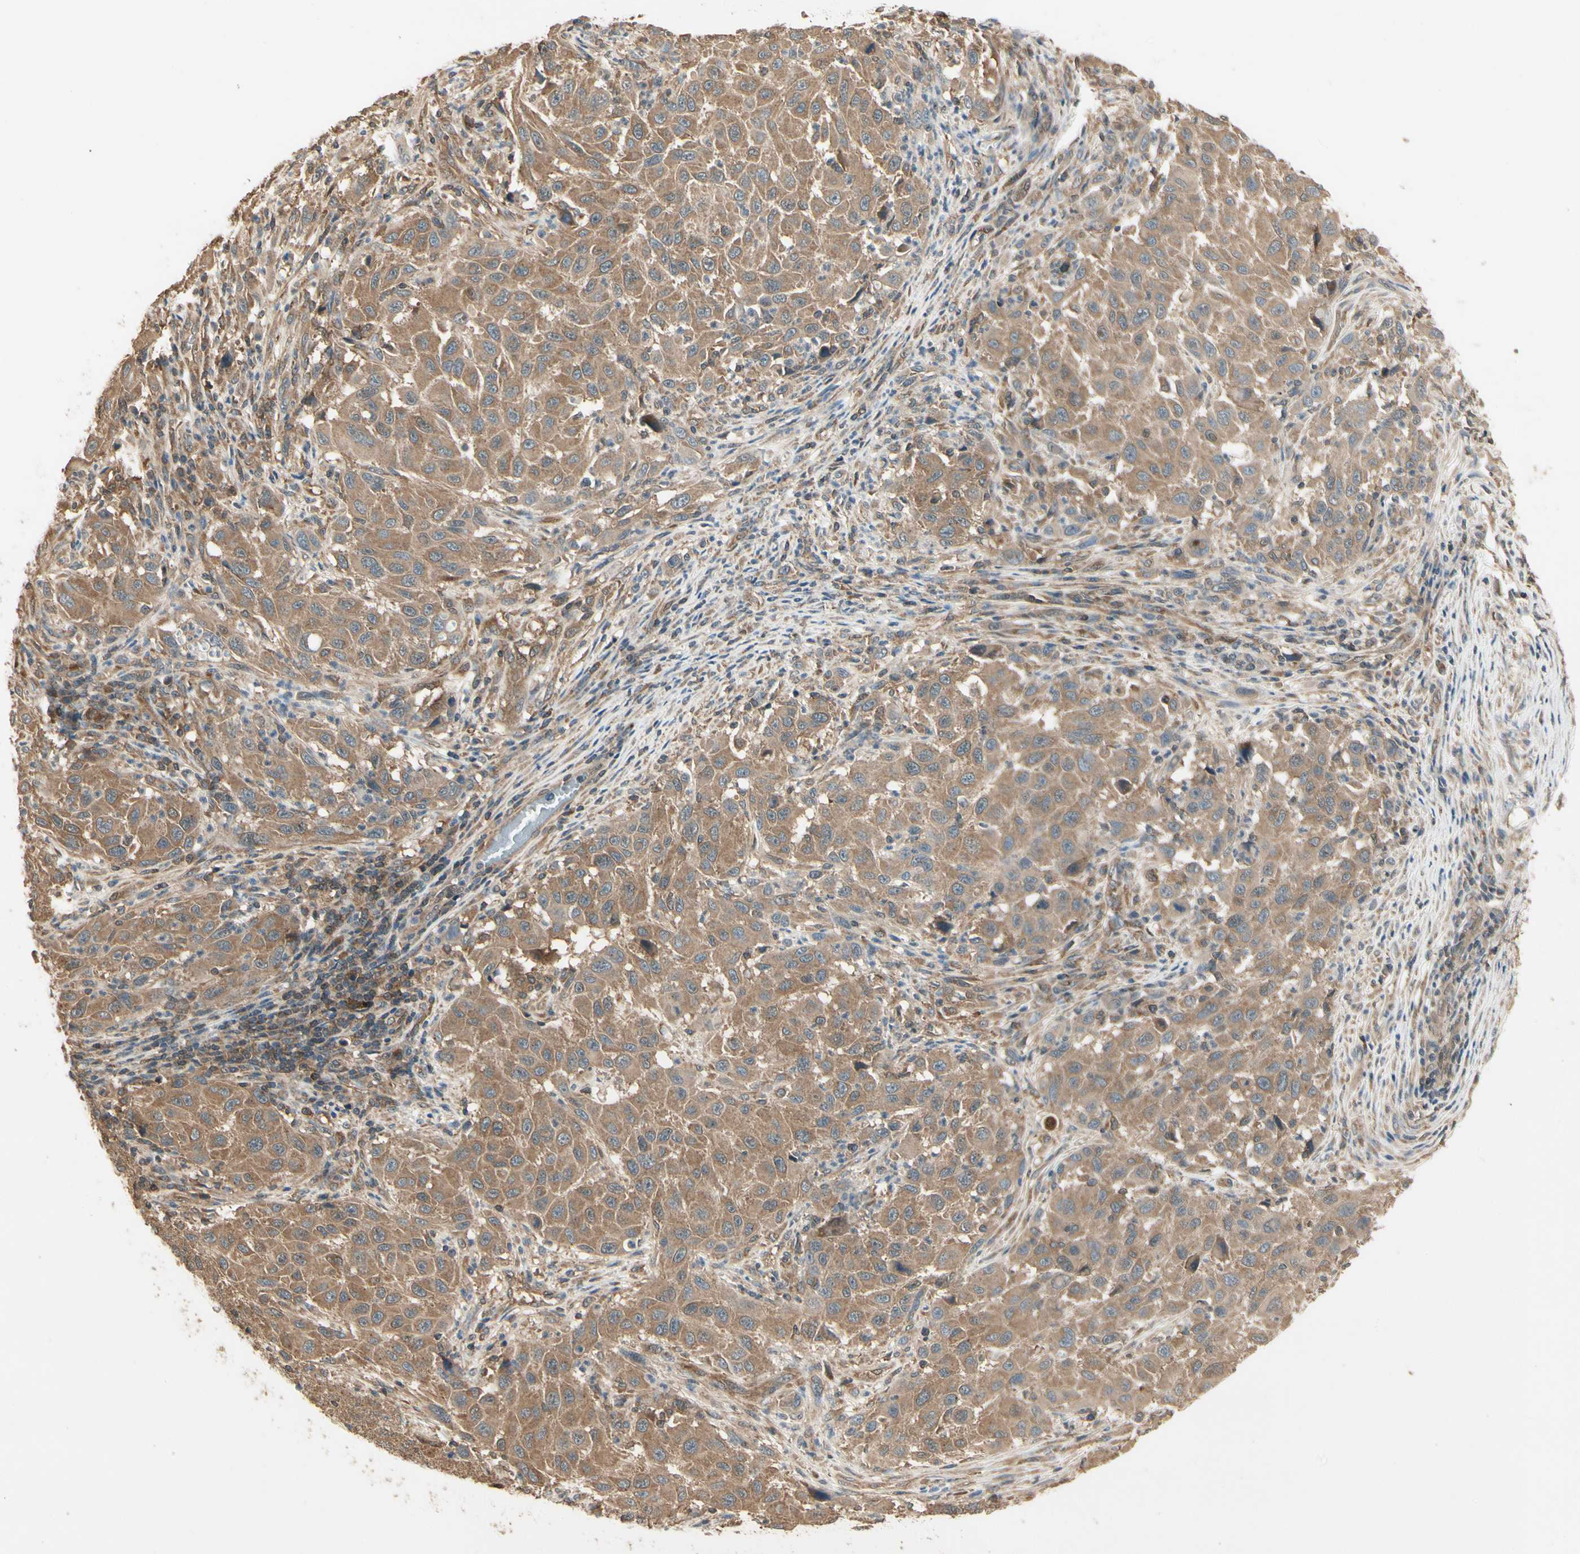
{"staining": {"intensity": "moderate", "quantity": ">75%", "location": "cytoplasmic/membranous"}, "tissue": "melanoma", "cell_type": "Tumor cells", "image_type": "cancer", "snomed": [{"axis": "morphology", "description": "Malignant melanoma, Metastatic site"}, {"axis": "topography", "description": "Lymph node"}], "caption": "Malignant melanoma (metastatic site) stained for a protein displays moderate cytoplasmic/membranous positivity in tumor cells.", "gene": "CCT7", "patient": {"sex": "male", "age": 61}}